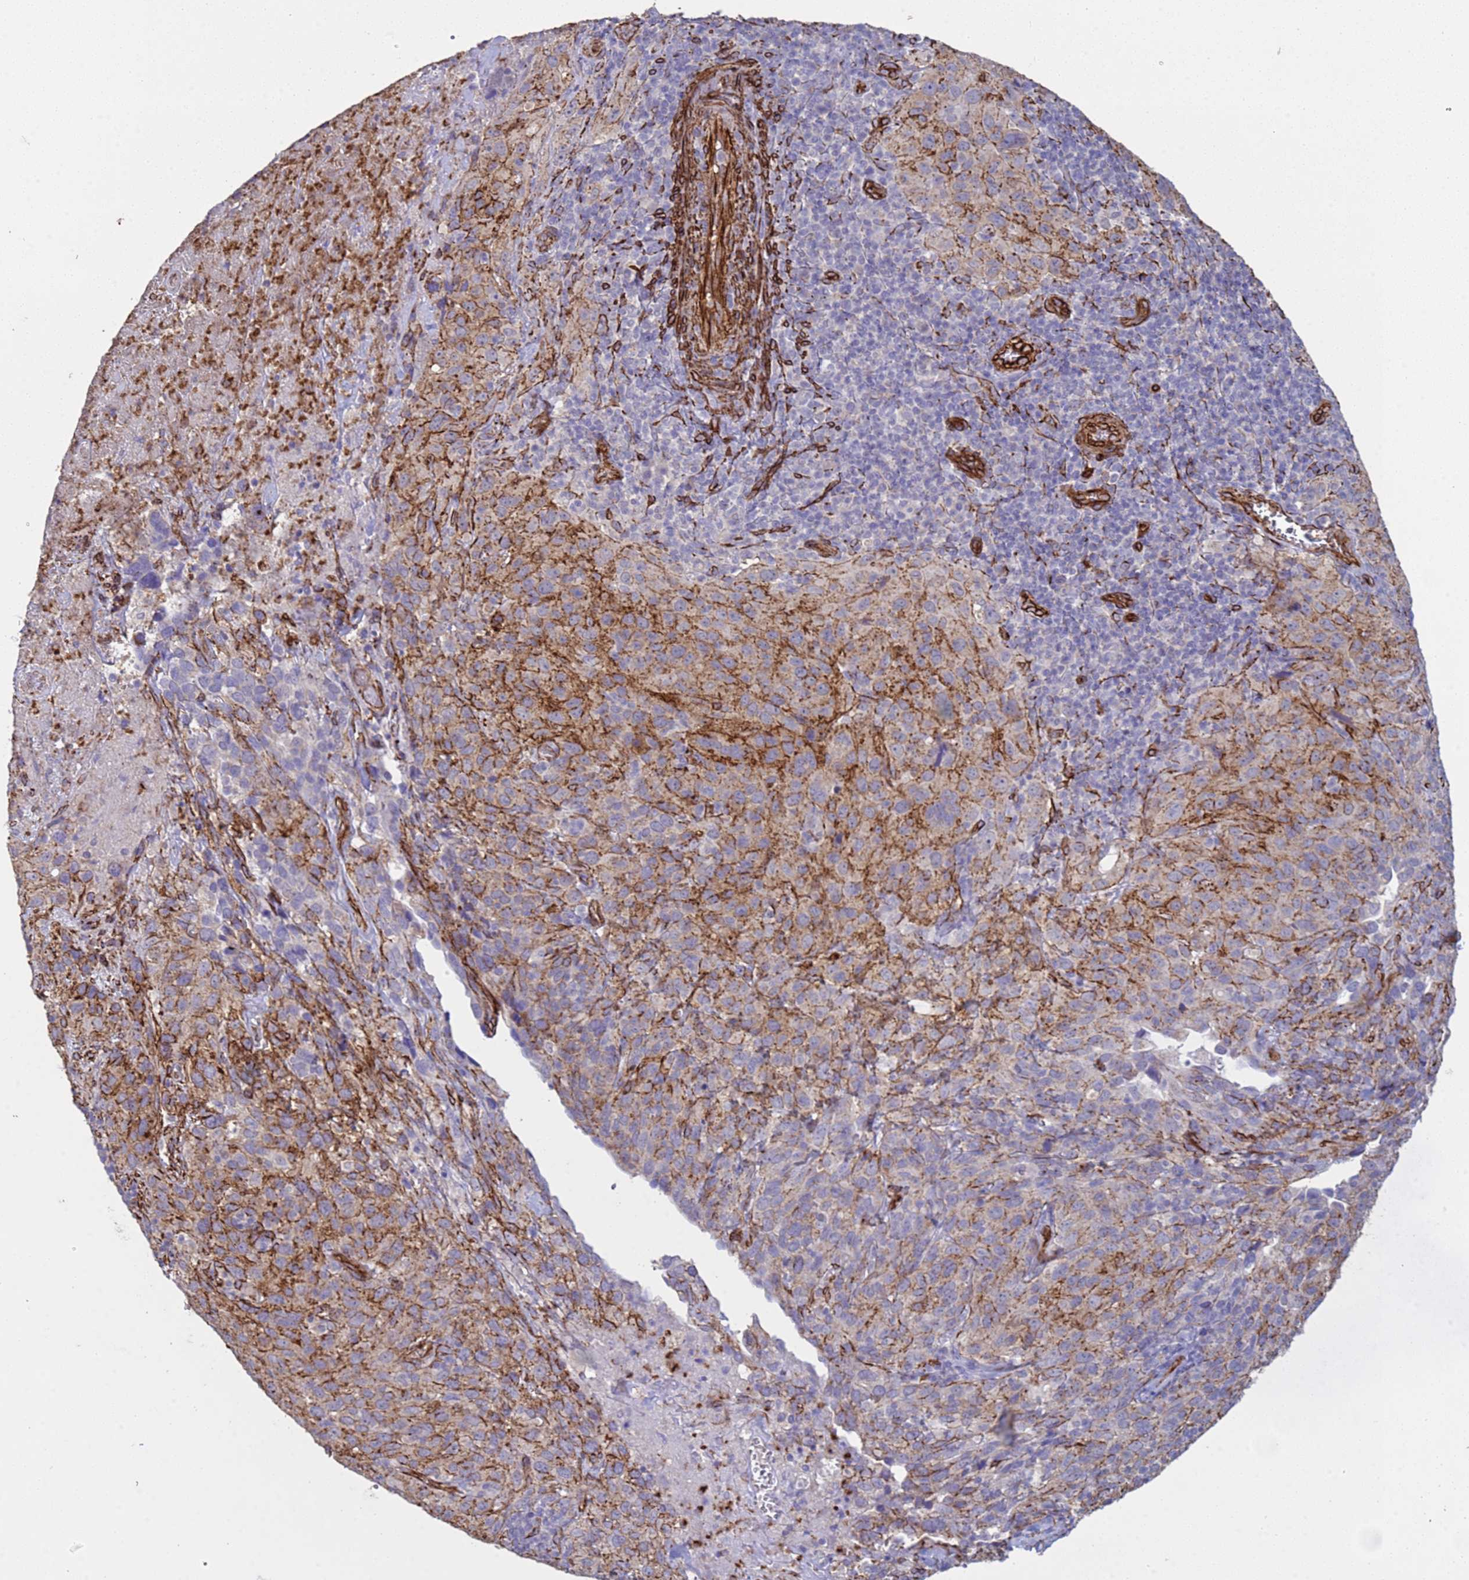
{"staining": {"intensity": "weak", "quantity": ">75%", "location": "cytoplasmic/membranous"}, "tissue": "cervical cancer", "cell_type": "Tumor cells", "image_type": "cancer", "snomed": [{"axis": "morphology", "description": "Squamous cell carcinoma, NOS"}, {"axis": "topography", "description": "Cervix"}], "caption": "This photomicrograph displays IHC staining of cervical cancer, with low weak cytoplasmic/membranous positivity in approximately >75% of tumor cells.", "gene": "GASK1A", "patient": {"sex": "female", "age": 51}}